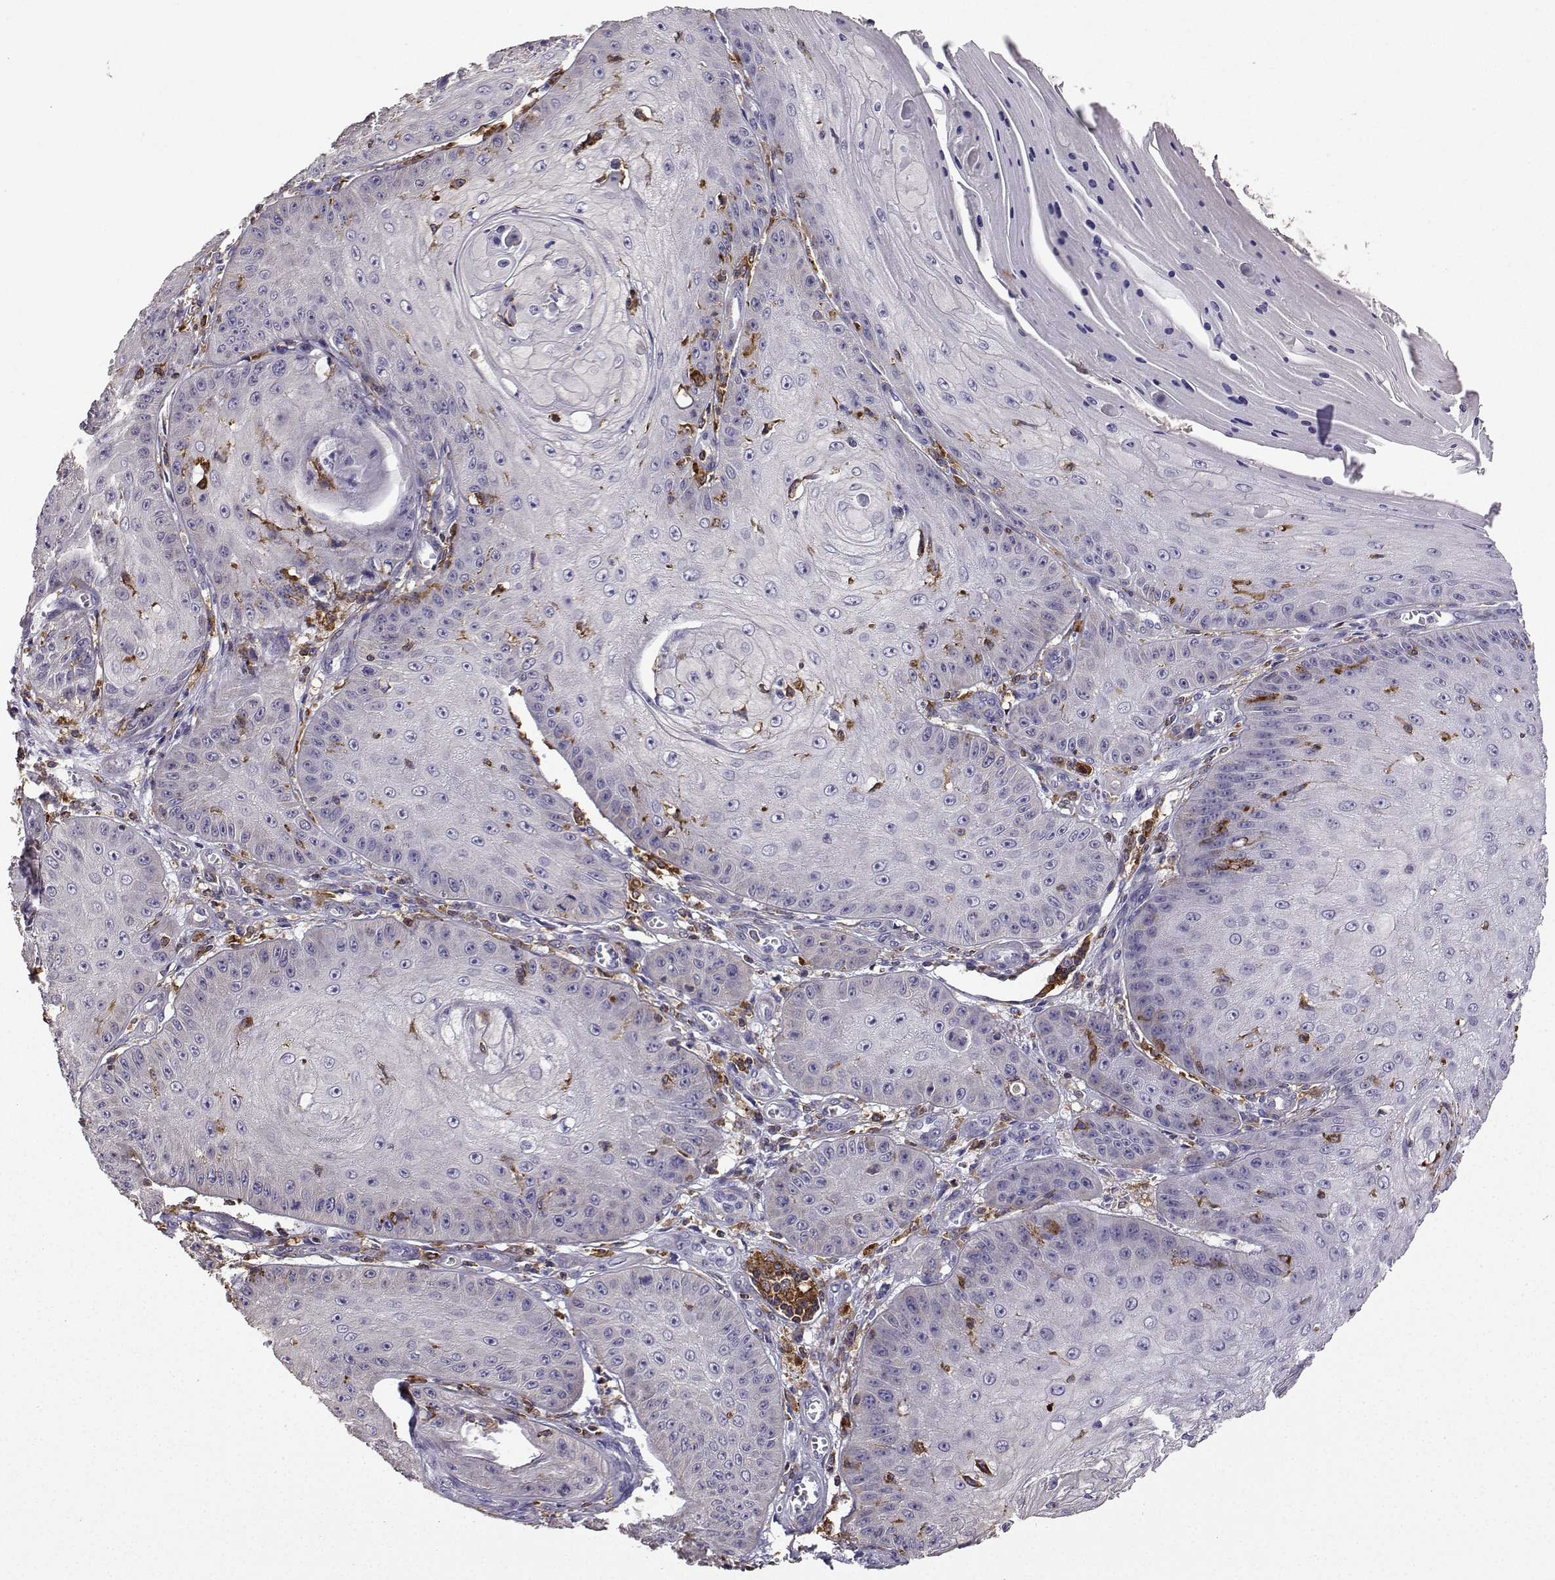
{"staining": {"intensity": "negative", "quantity": "none", "location": "none"}, "tissue": "skin cancer", "cell_type": "Tumor cells", "image_type": "cancer", "snomed": [{"axis": "morphology", "description": "Squamous cell carcinoma, NOS"}, {"axis": "topography", "description": "Skin"}], "caption": "IHC photomicrograph of neoplastic tissue: skin squamous cell carcinoma stained with DAB (3,3'-diaminobenzidine) demonstrates no significant protein staining in tumor cells. (DAB immunohistochemistry (IHC) with hematoxylin counter stain).", "gene": "DOCK10", "patient": {"sex": "male", "age": 70}}